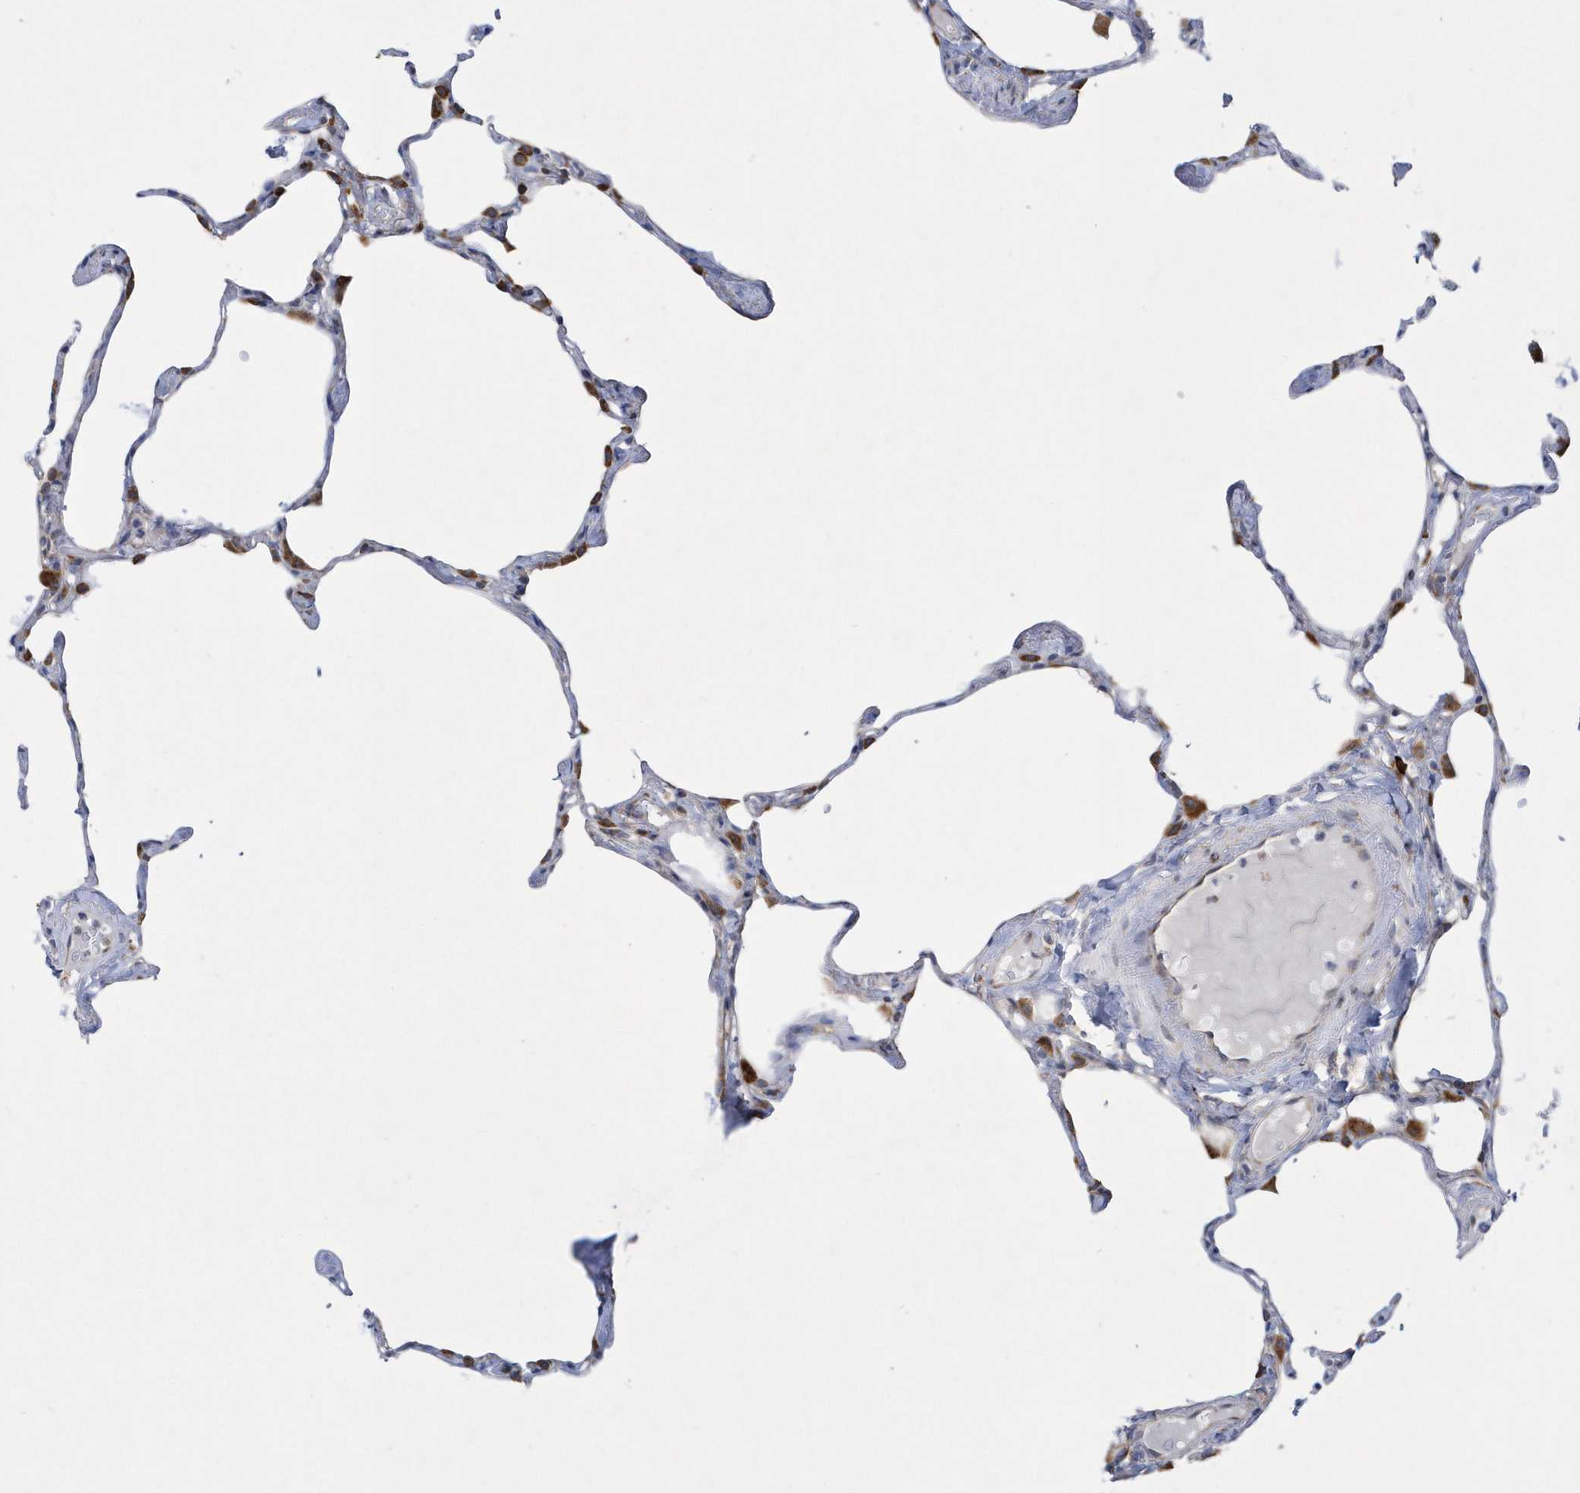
{"staining": {"intensity": "moderate", "quantity": "25%-75%", "location": "cytoplasmic/membranous"}, "tissue": "lung", "cell_type": "Alveolar cells", "image_type": "normal", "snomed": [{"axis": "morphology", "description": "Normal tissue, NOS"}, {"axis": "topography", "description": "Lung"}], "caption": "This is an image of immunohistochemistry (IHC) staining of normal lung, which shows moderate expression in the cytoplasmic/membranous of alveolar cells.", "gene": "MED31", "patient": {"sex": "male", "age": 65}}